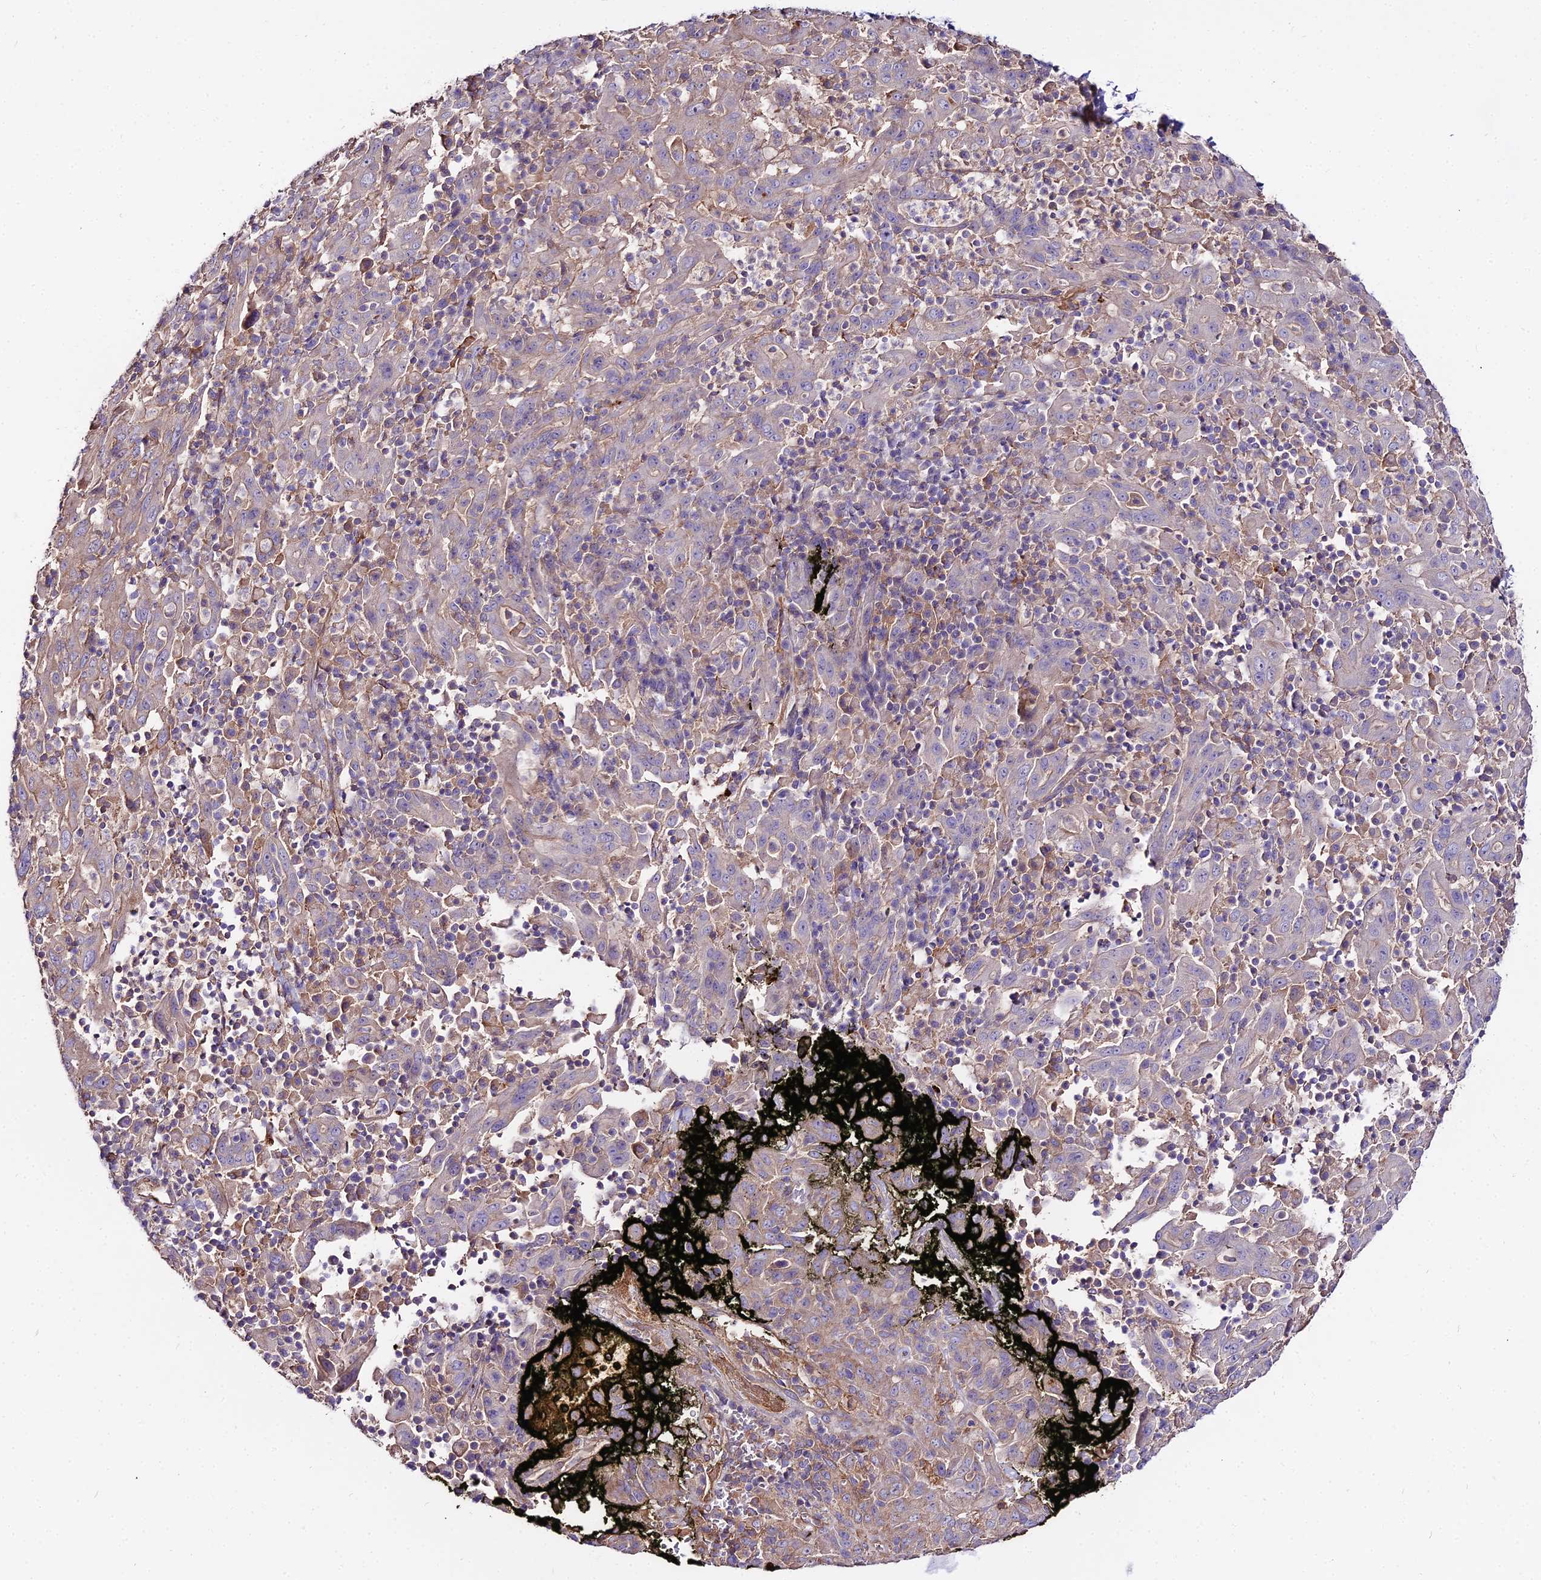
{"staining": {"intensity": "negative", "quantity": "none", "location": "none"}, "tissue": "pancreatic cancer", "cell_type": "Tumor cells", "image_type": "cancer", "snomed": [{"axis": "morphology", "description": "Adenocarcinoma, NOS"}, {"axis": "topography", "description": "Pancreas"}], "caption": "Pancreatic cancer was stained to show a protein in brown. There is no significant expression in tumor cells.", "gene": "GLYAT", "patient": {"sex": "male", "age": 63}}